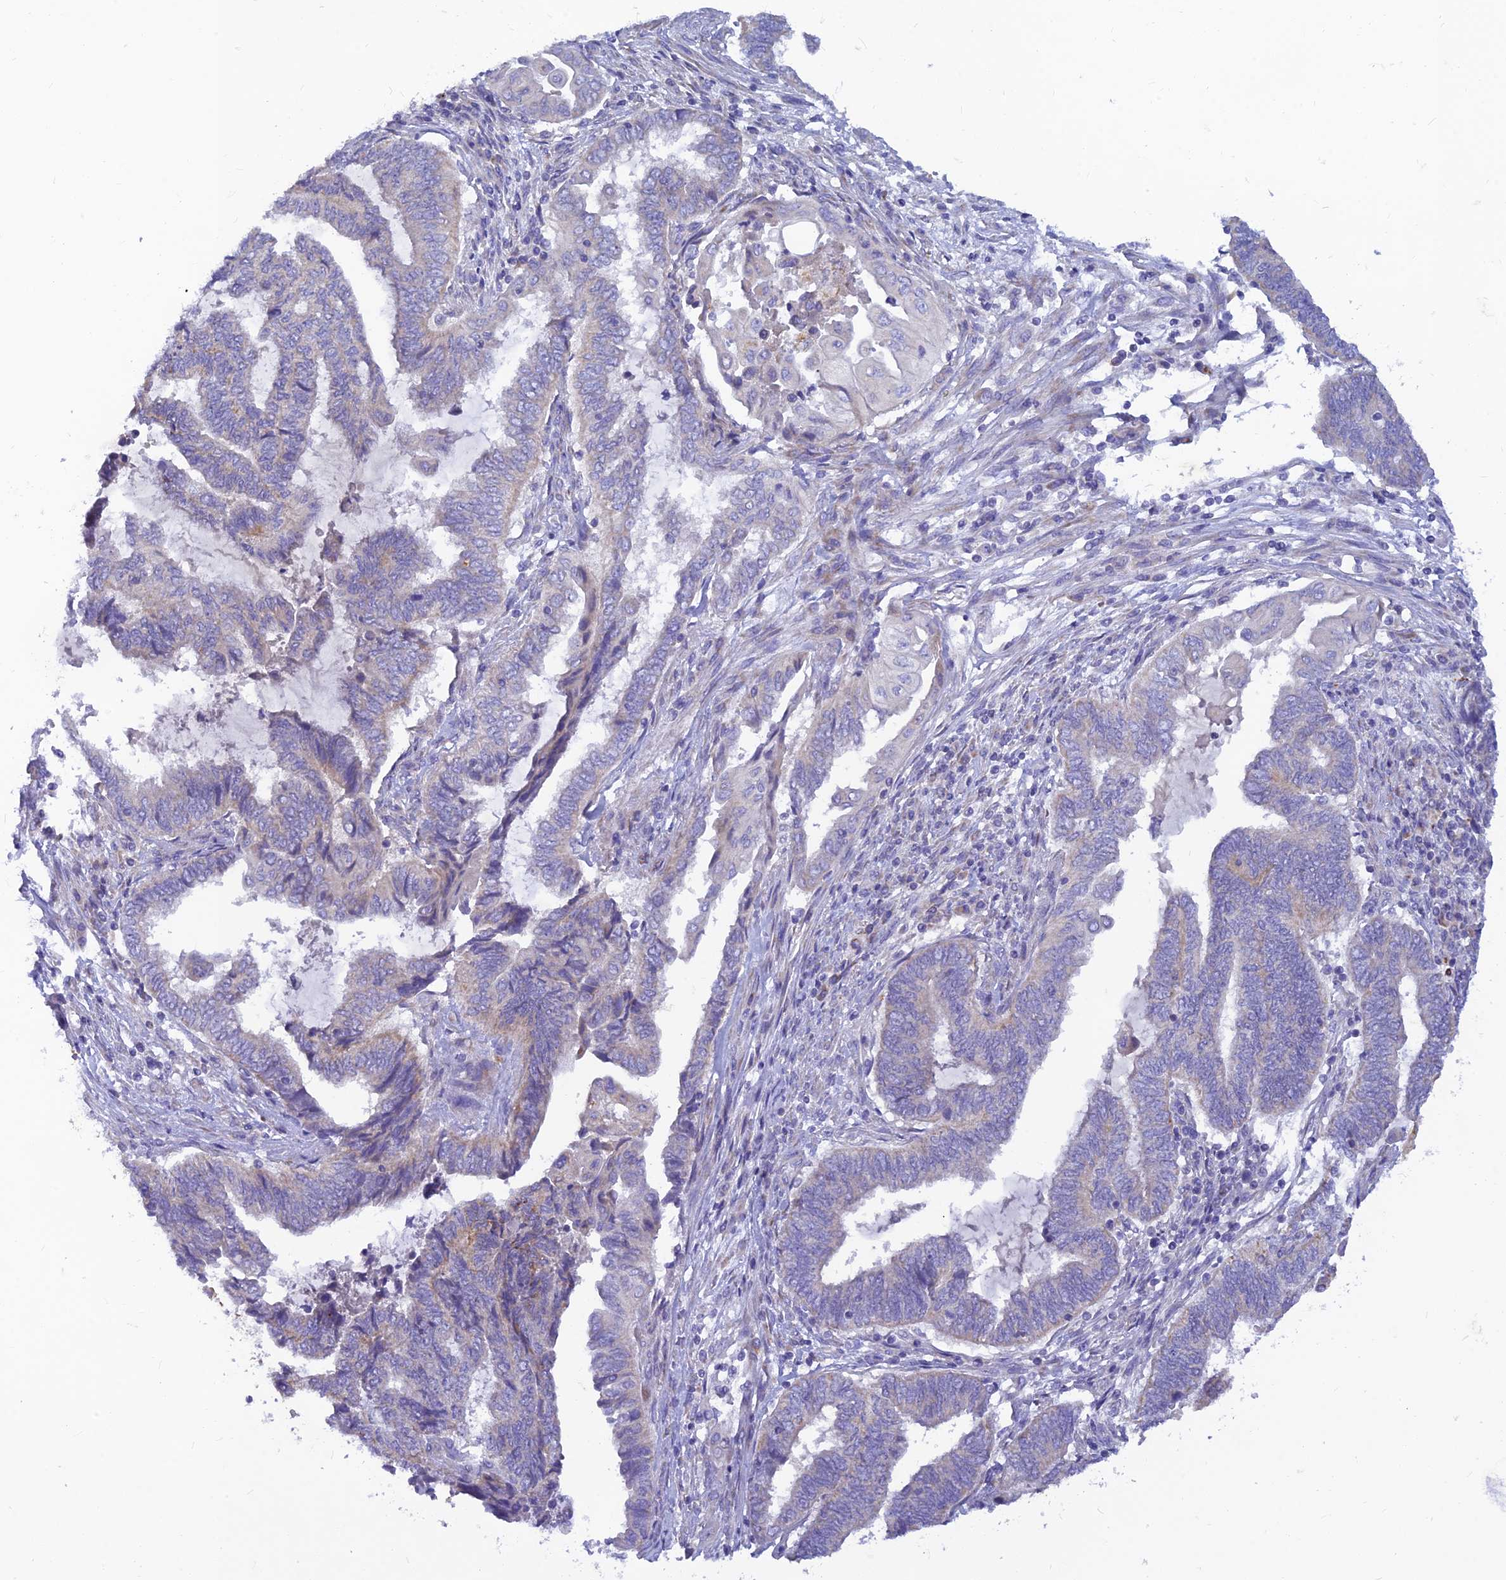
{"staining": {"intensity": "negative", "quantity": "none", "location": "none"}, "tissue": "endometrial cancer", "cell_type": "Tumor cells", "image_type": "cancer", "snomed": [{"axis": "morphology", "description": "Adenocarcinoma, NOS"}, {"axis": "topography", "description": "Uterus"}, {"axis": "topography", "description": "Endometrium"}], "caption": "IHC photomicrograph of endometrial cancer (adenocarcinoma) stained for a protein (brown), which exhibits no expression in tumor cells.", "gene": "TMEM30B", "patient": {"sex": "female", "age": 70}}